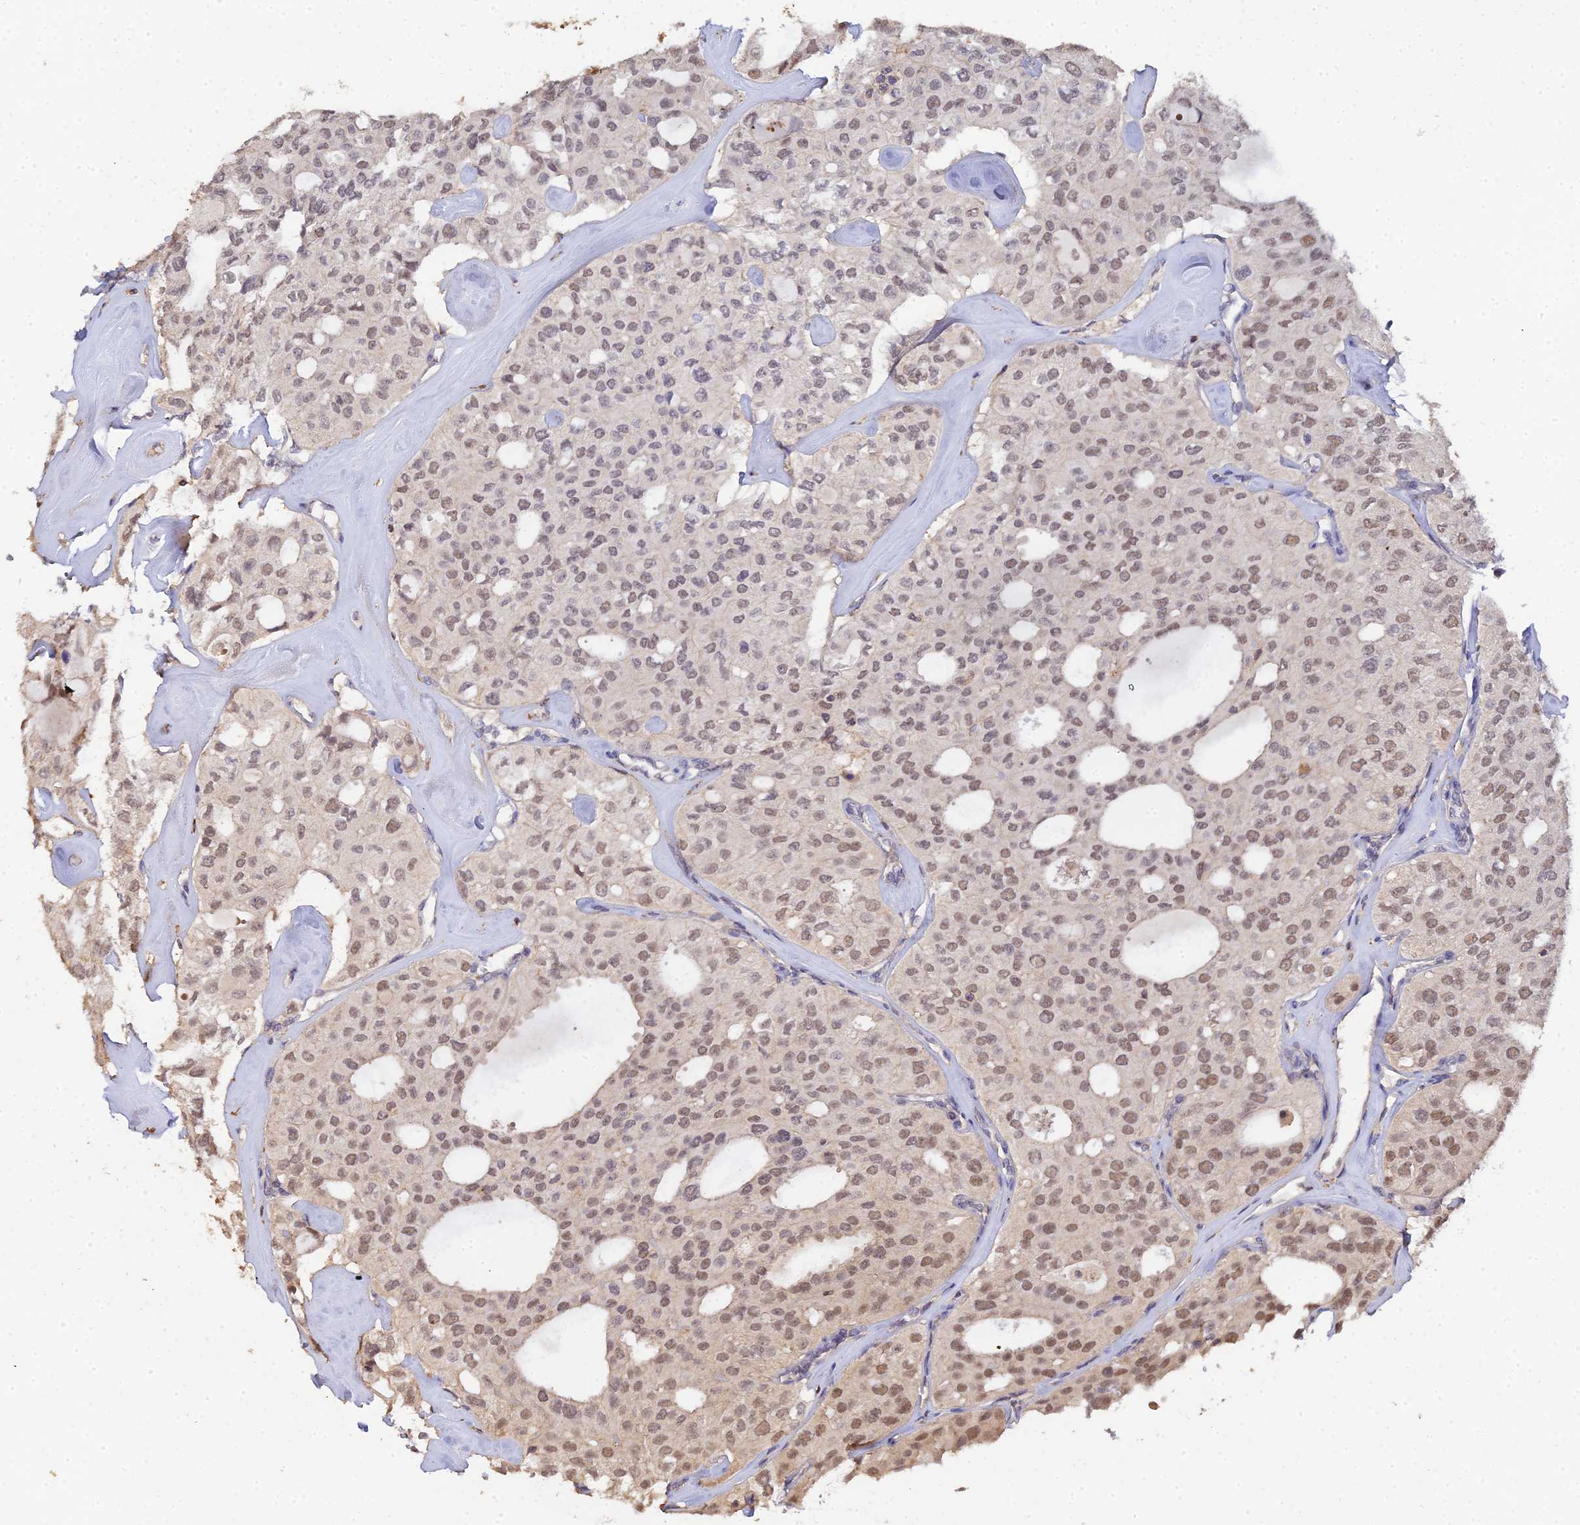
{"staining": {"intensity": "moderate", "quantity": ">75%", "location": "nuclear"}, "tissue": "thyroid cancer", "cell_type": "Tumor cells", "image_type": "cancer", "snomed": [{"axis": "morphology", "description": "Follicular adenoma carcinoma, NOS"}, {"axis": "topography", "description": "Thyroid gland"}], "caption": "Immunohistochemical staining of thyroid follicular adenoma carcinoma displays medium levels of moderate nuclear positivity in about >75% of tumor cells.", "gene": "LSM5", "patient": {"sex": "male", "age": 75}}